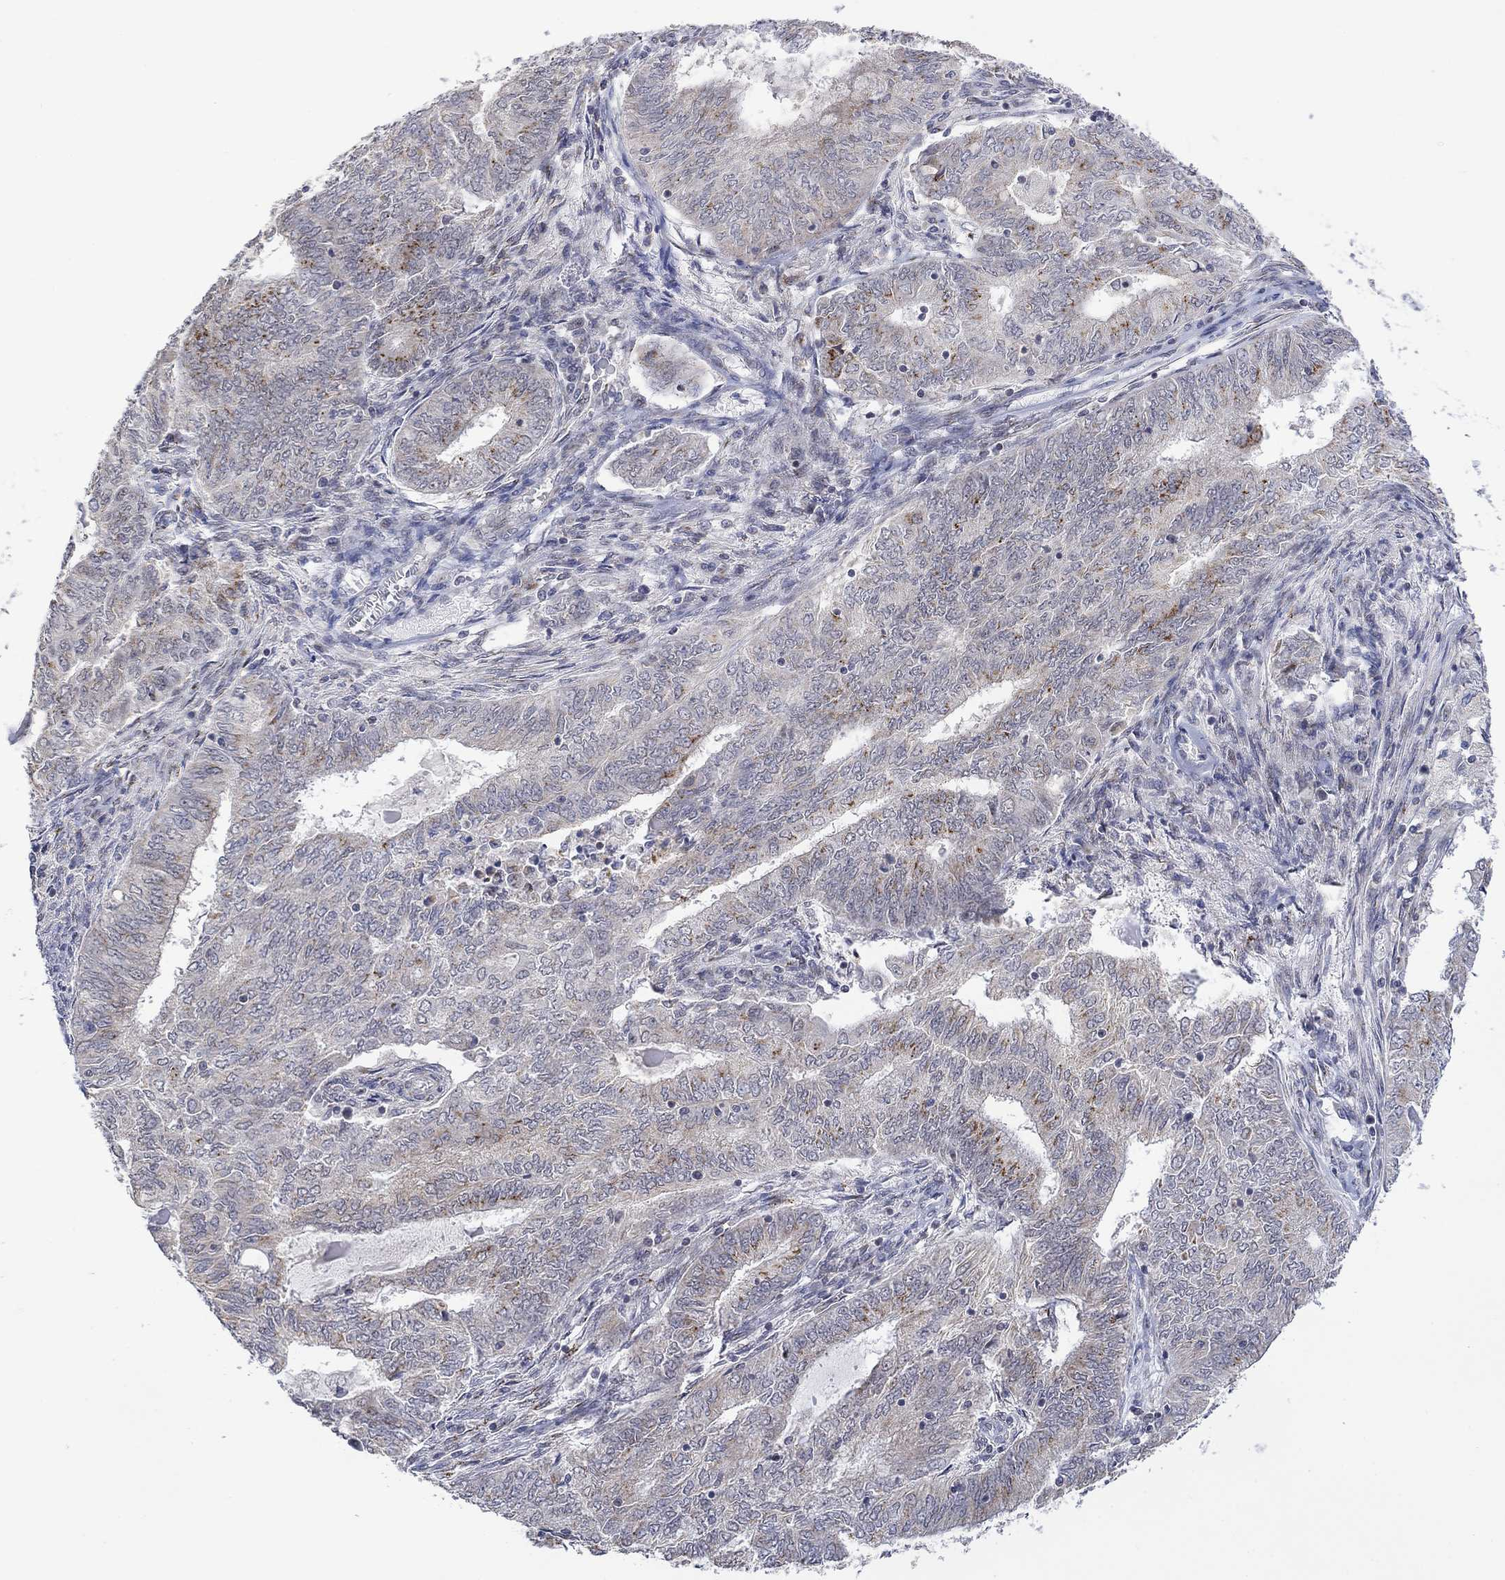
{"staining": {"intensity": "strong", "quantity": "<25%", "location": "cytoplasmic/membranous"}, "tissue": "endometrial cancer", "cell_type": "Tumor cells", "image_type": "cancer", "snomed": [{"axis": "morphology", "description": "Adenocarcinoma, NOS"}, {"axis": "topography", "description": "Endometrium"}], "caption": "Endometrial adenocarcinoma stained with DAB (3,3'-diaminobenzidine) immunohistochemistry (IHC) shows medium levels of strong cytoplasmic/membranous staining in approximately <25% of tumor cells.", "gene": "SLC48A1", "patient": {"sex": "female", "age": 62}}